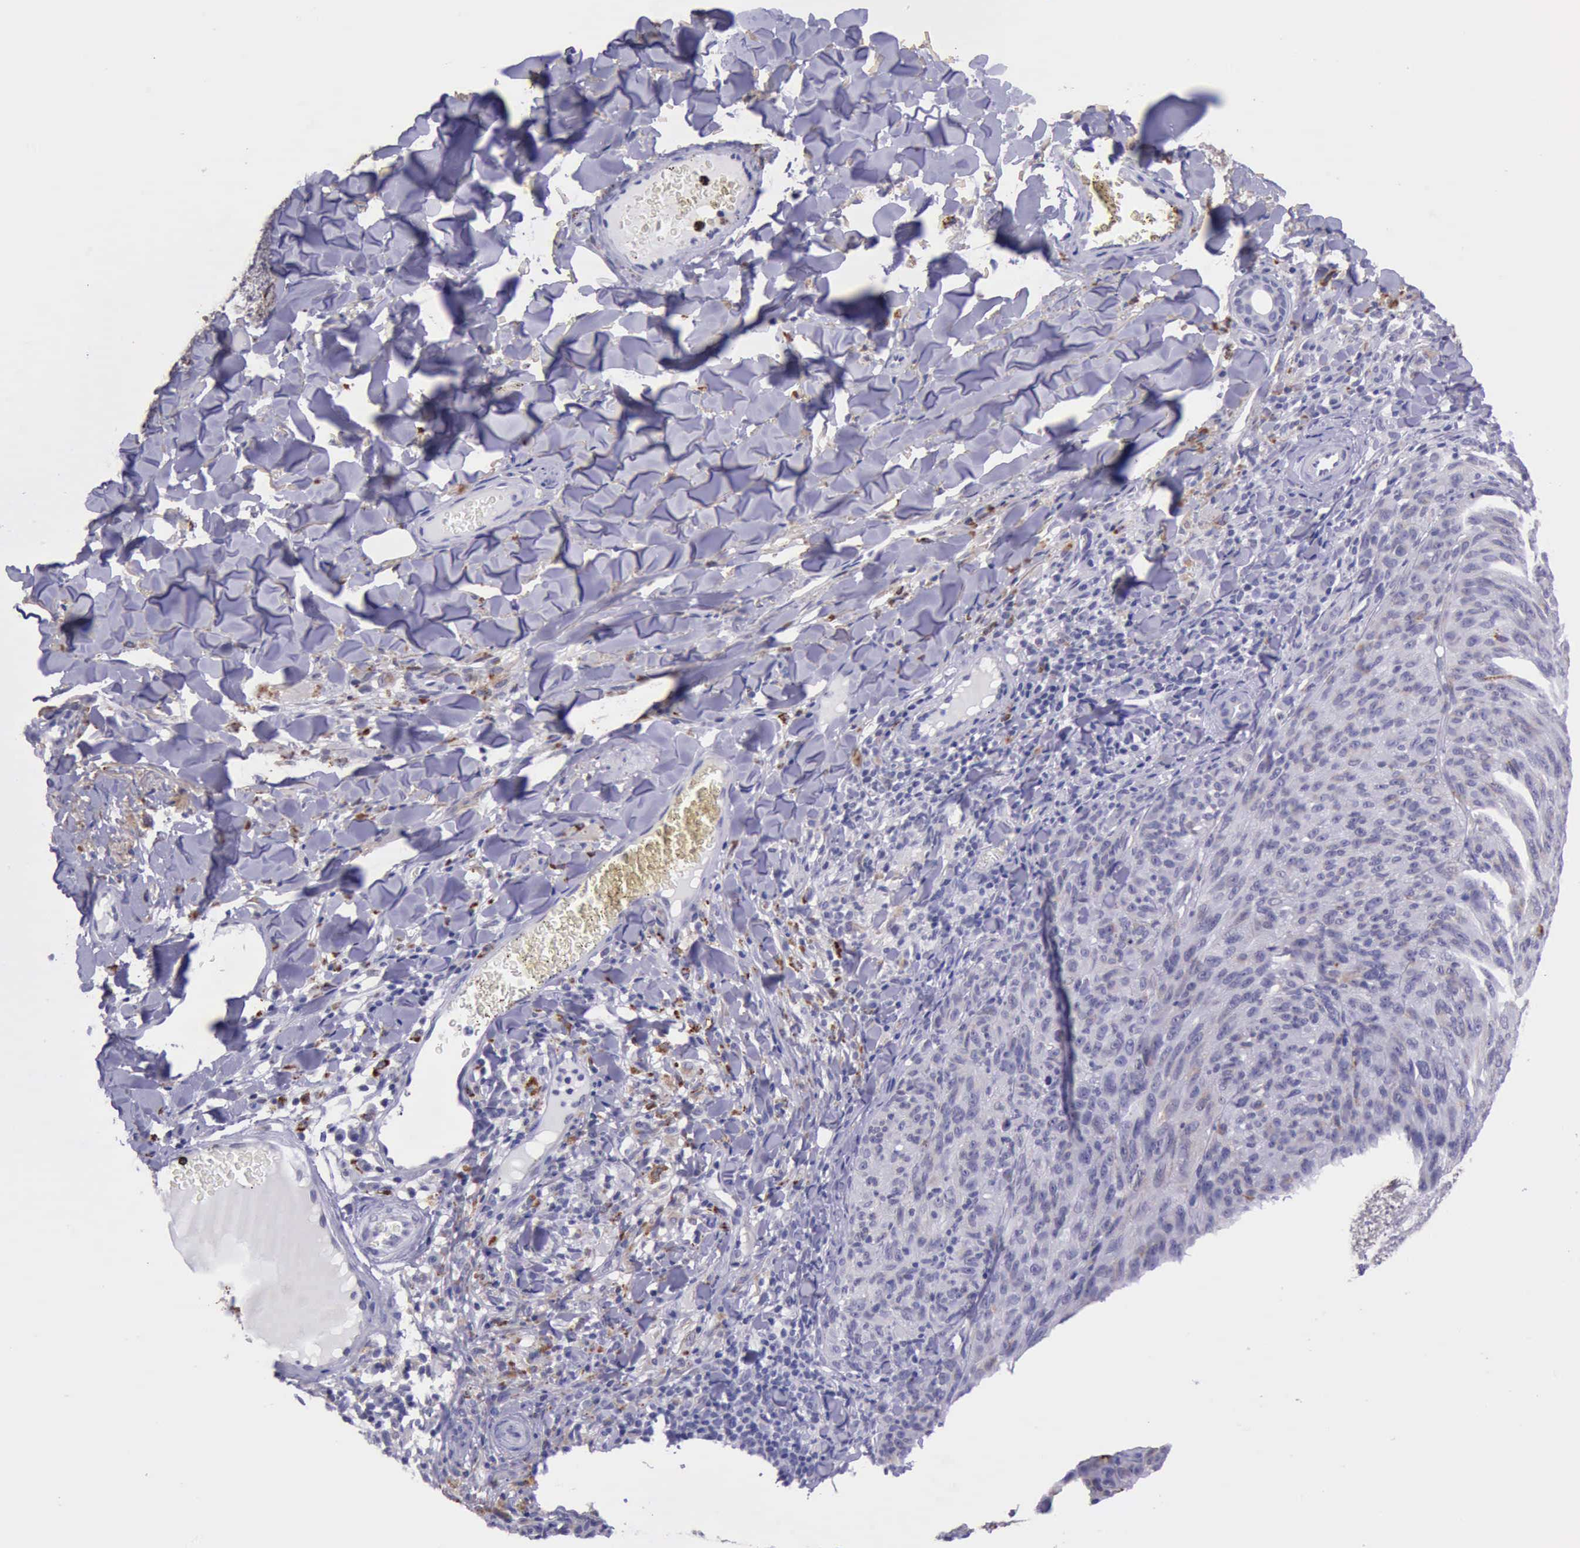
{"staining": {"intensity": "negative", "quantity": "none", "location": "none"}, "tissue": "melanoma", "cell_type": "Tumor cells", "image_type": "cancer", "snomed": [{"axis": "morphology", "description": "Malignant melanoma, NOS"}, {"axis": "topography", "description": "Skin"}], "caption": "Melanoma stained for a protein using immunohistochemistry exhibits no expression tumor cells.", "gene": "GLA", "patient": {"sex": "male", "age": 76}}